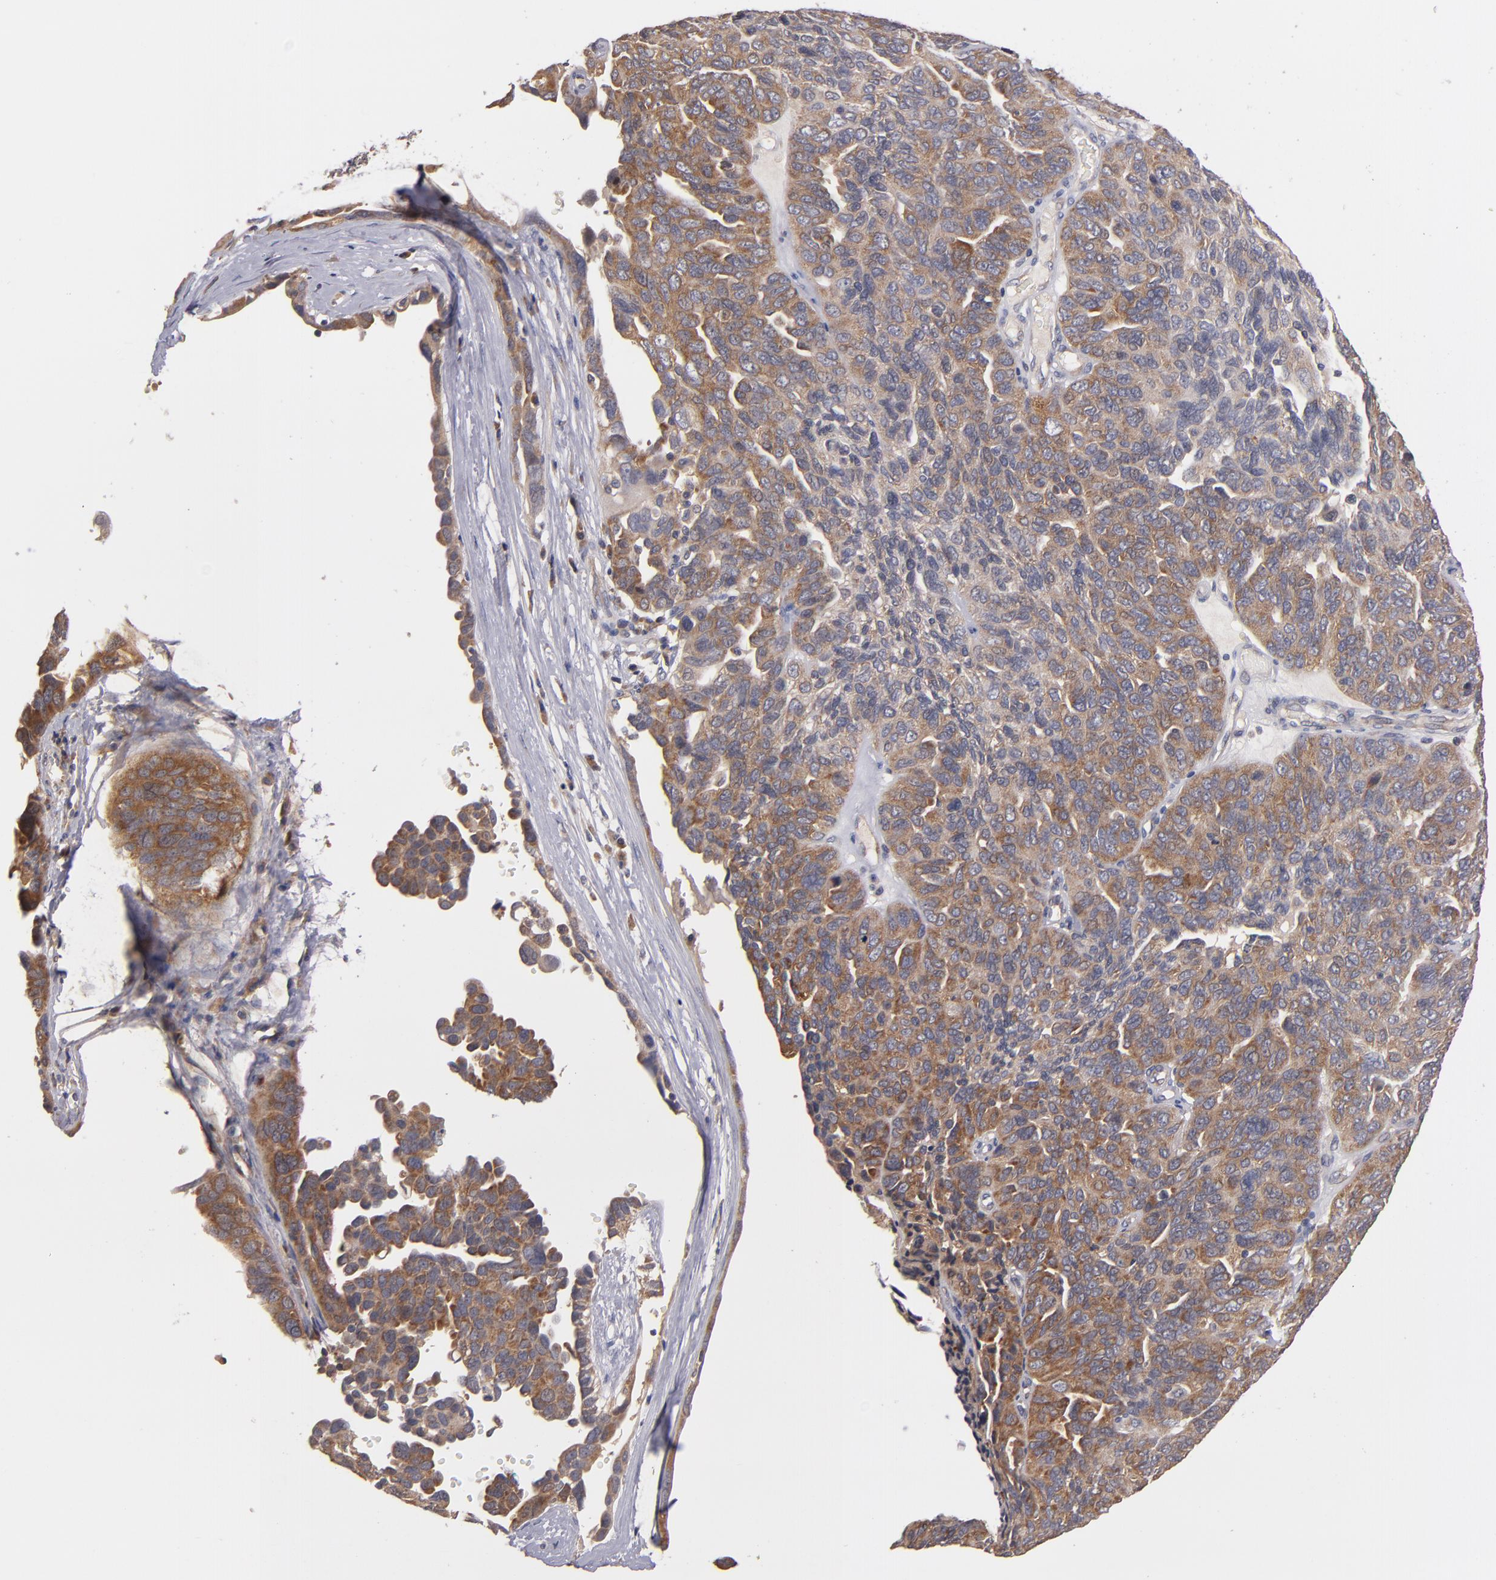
{"staining": {"intensity": "moderate", "quantity": ">75%", "location": "cytoplasmic/membranous"}, "tissue": "ovarian cancer", "cell_type": "Tumor cells", "image_type": "cancer", "snomed": [{"axis": "morphology", "description": "Cystadenocarcinoma, serous, NOS"}, {"axis": "topography", "description": "Ovary"}], "caption": "There is medium levels of moderate cytoplasmic/membranous expression in tumor cells of ovarian serous cystadenocarcinoma, as demonstrated by immunohistochemical staining (brown color).", "gene": "UPF3B", "patient": {"sex": "female", "age": 64}}